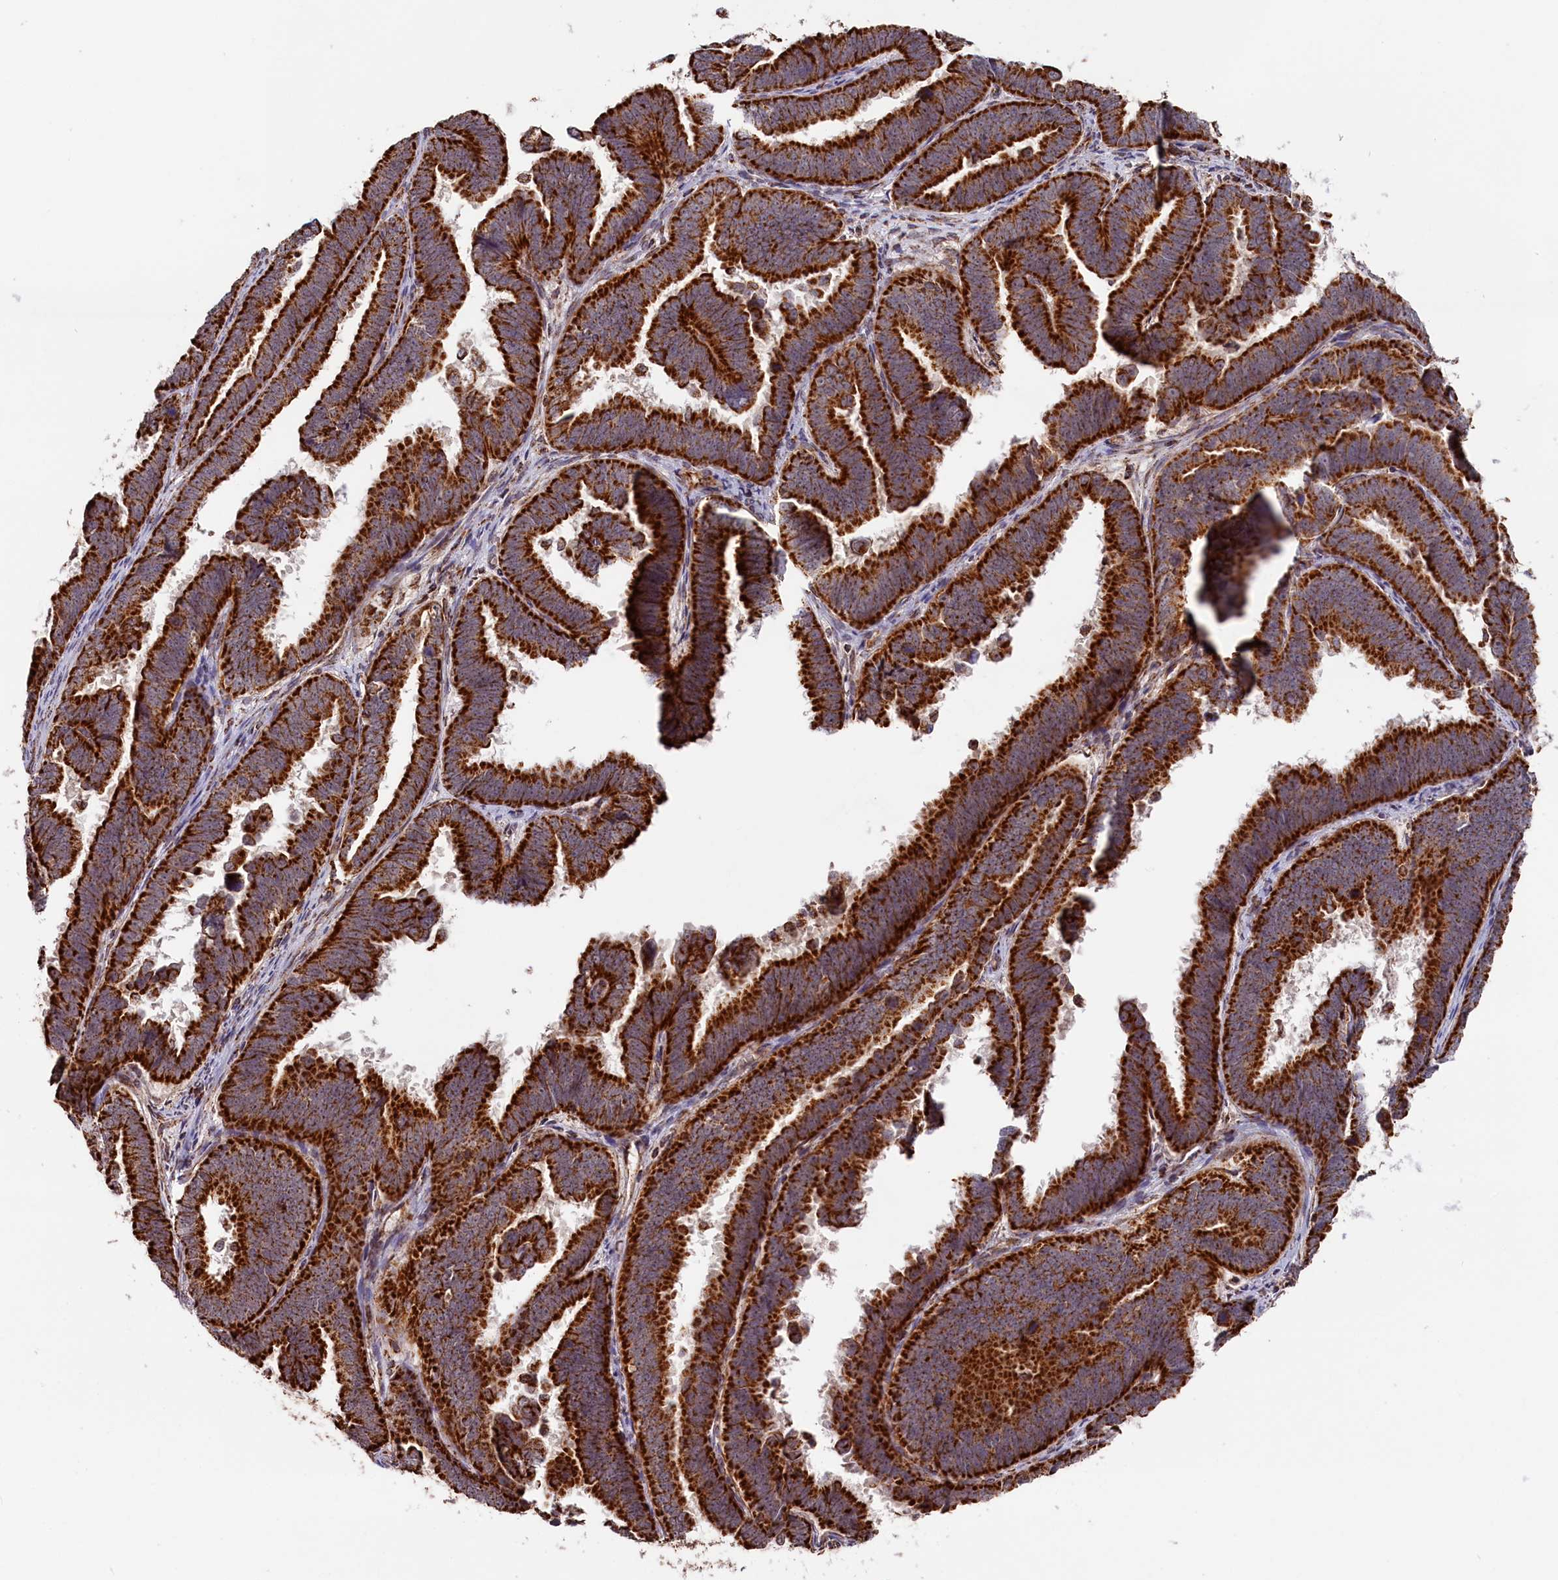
{"staining": {"intensity": "strong", "quantity": ">75%", "location": "cytoplasmic/membranous"}, "tissue": "endometrial cancer", "cell_type": "Tumor cells", "image_type": "cancer", "snomed": [{"axis": "morphology", "description": "Adenocarcinoma, NOS"}, {"axis": "topography", "description": "Endometrium"}], "caption": "Human endometrial cancer stained with a brown dye displays strong cytoplasmic/membranous positive staining in about >75% of tumor cells.", "gene": "MACROD1", "patient": {"sex": "female", "age": 75}}